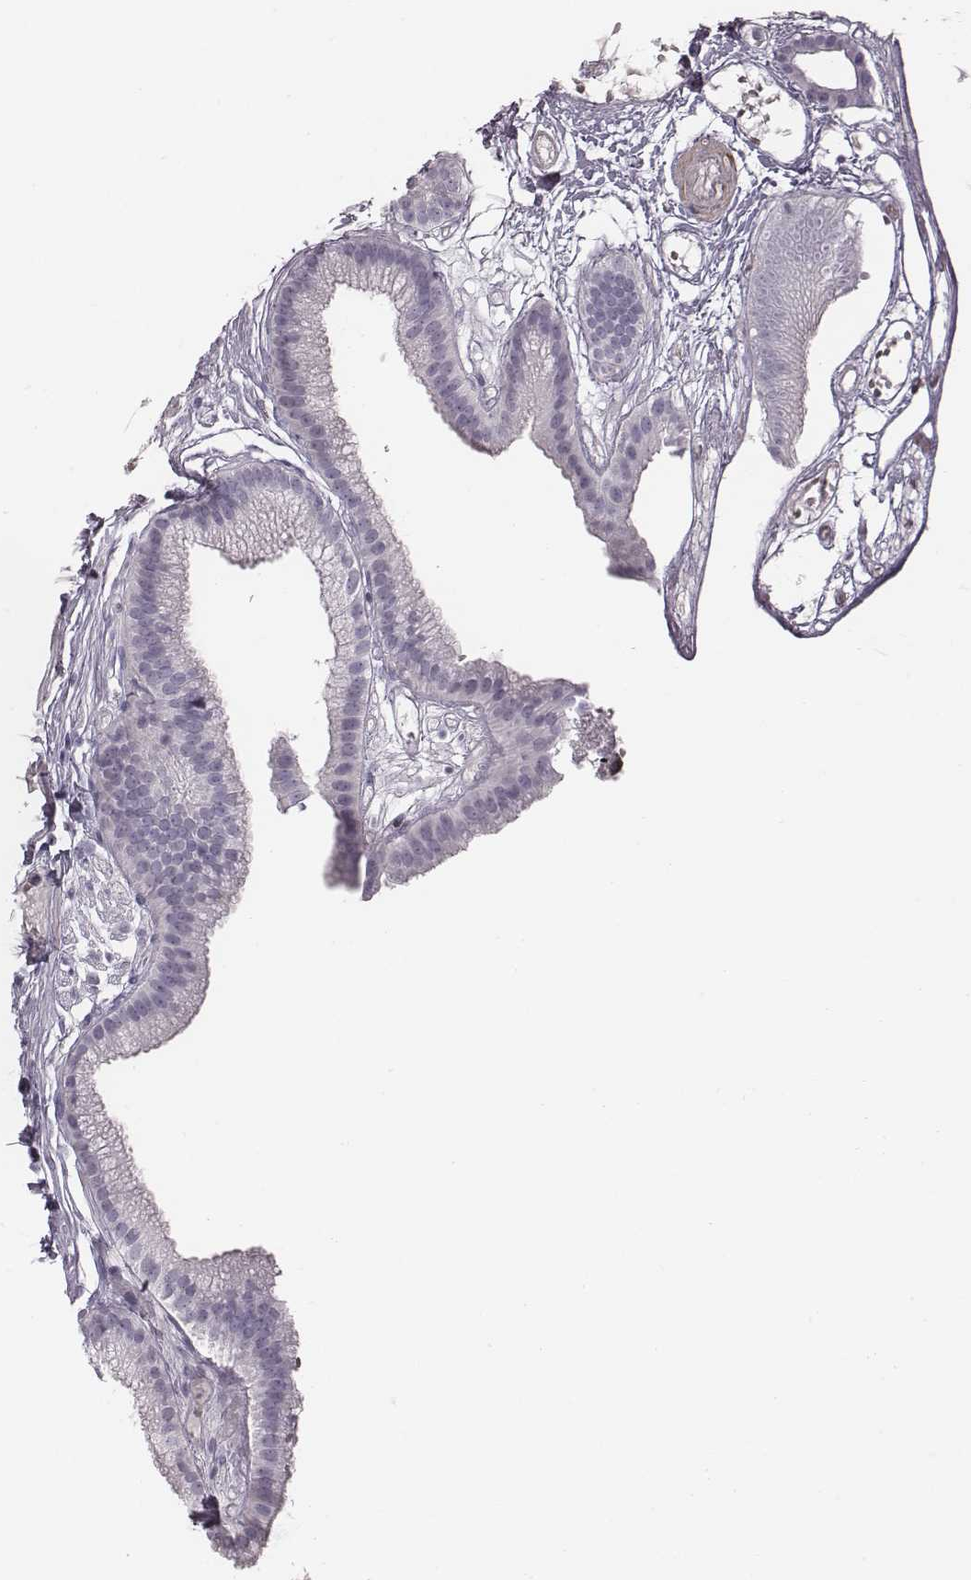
{"staining": {"intensity": "negative", "quantity": "none", "location": "none"}, "tissue": "gallbladder", "cell_type": "Glandular cells", "image_type": "normal", "snomed": [{"axis": "morphology", "description": "Normal tissue, NOS"}, {"axis": "topography", "description": "Gallbladder"}], "caption": "Immunohistochemistry of normal gallbladder displays no expression in glandular cells. Nuclei are stained in blue.", "gene": "CRISP1", "patient": {"sex": "female", "age": 45}}